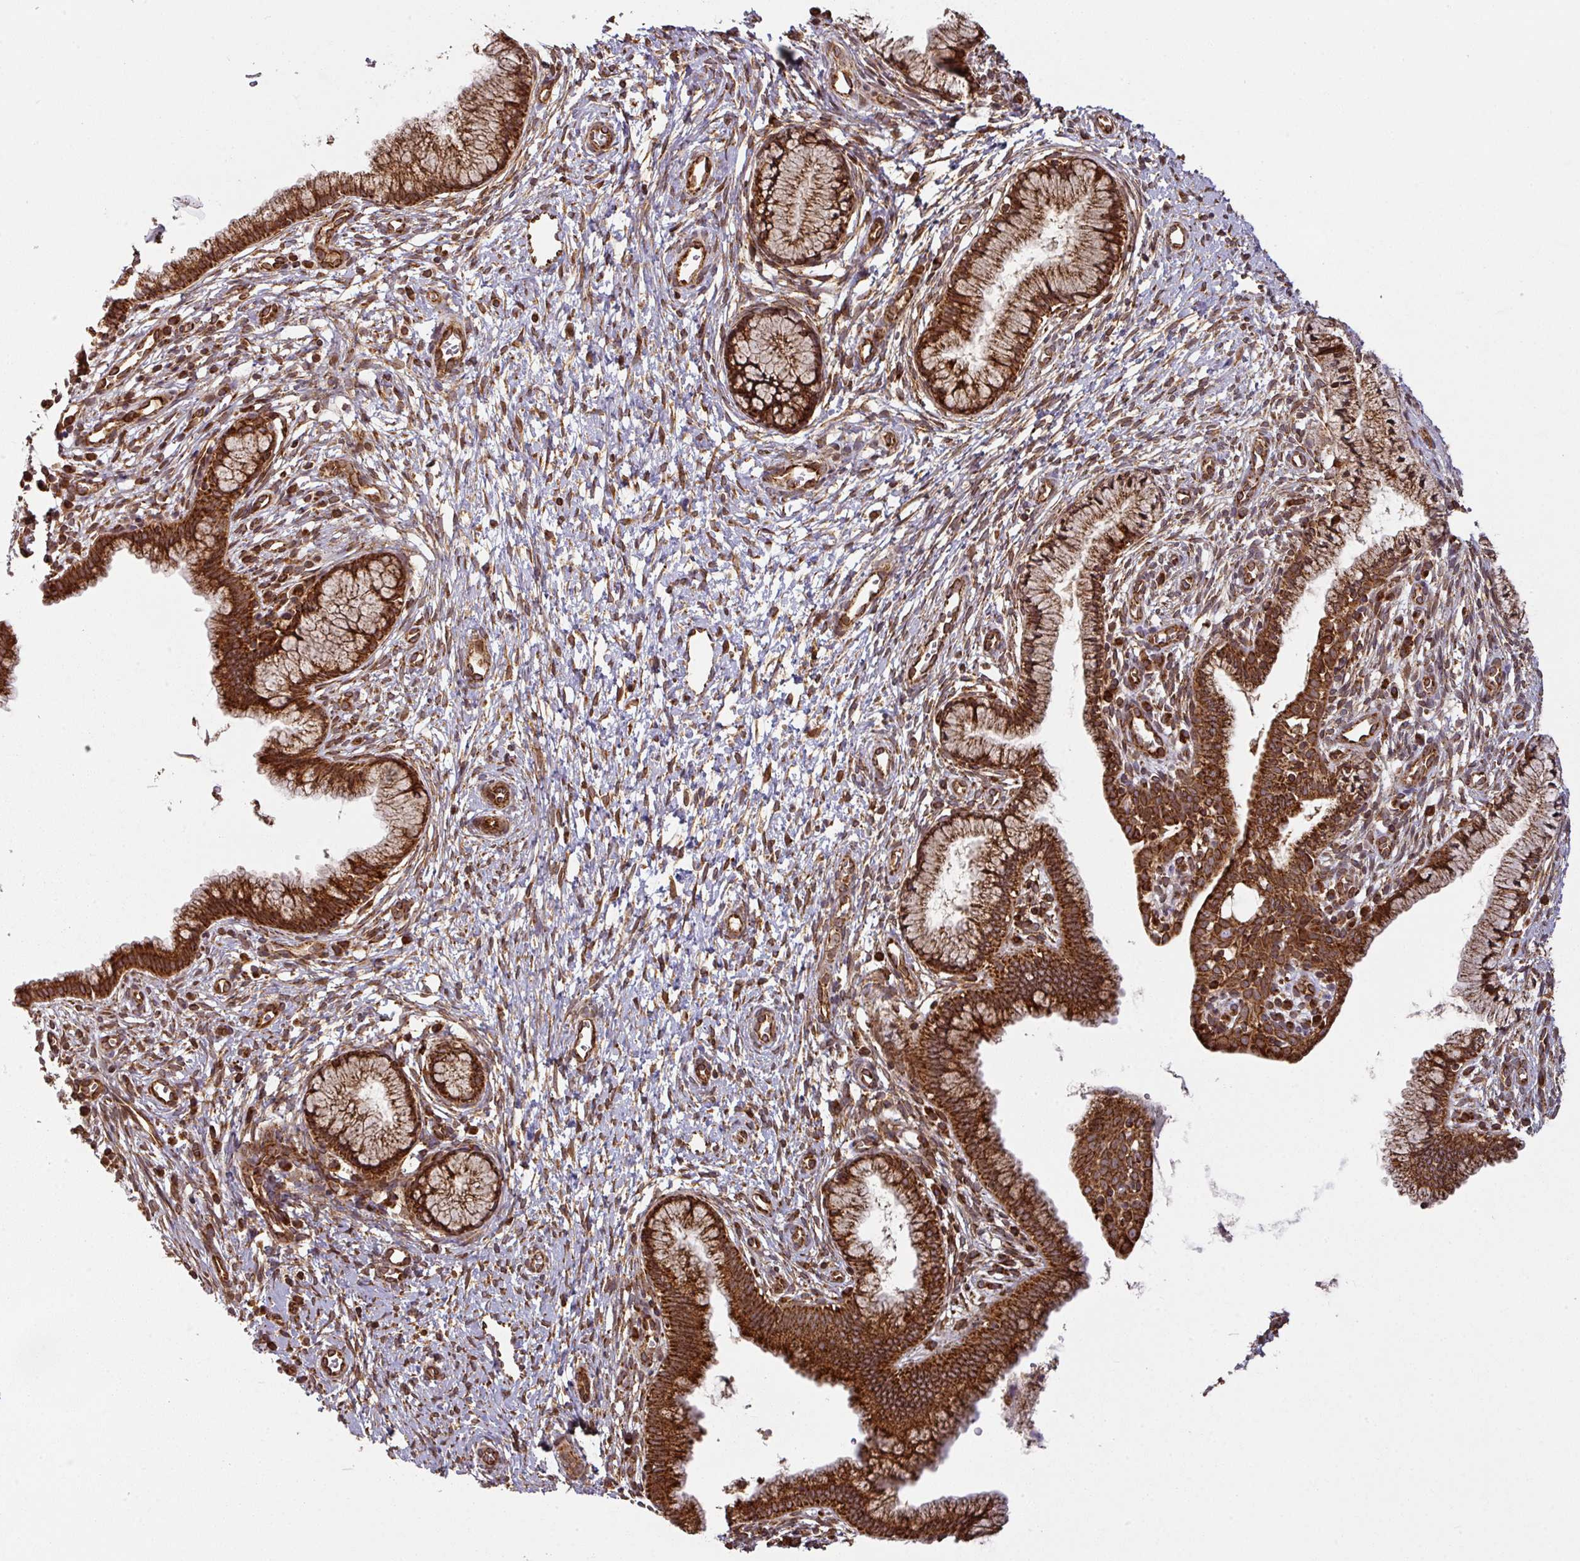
{"staining": {"intensity": "strong", "quantity": ">75%", "location": "cytoplasmic/membranous"}, "tissue": "cervix", "cell_type": "Glandular cells", "image_type": "normal", "snomed": [{"axis": "morphology", "description": "Normal tissue, NOS"}, {"axis": "topography", "description": "Cervix"}], "caption": "The micrograph reveals a brown stain indicating the presence of a protein in the cytoplasmic/membranous of glandular cells in cervix. (DAB IHC, brown staining for protein, blue staining for nuclei).", "gene": "TRAP1", "patient": {"sex": "female", "age": 36}}